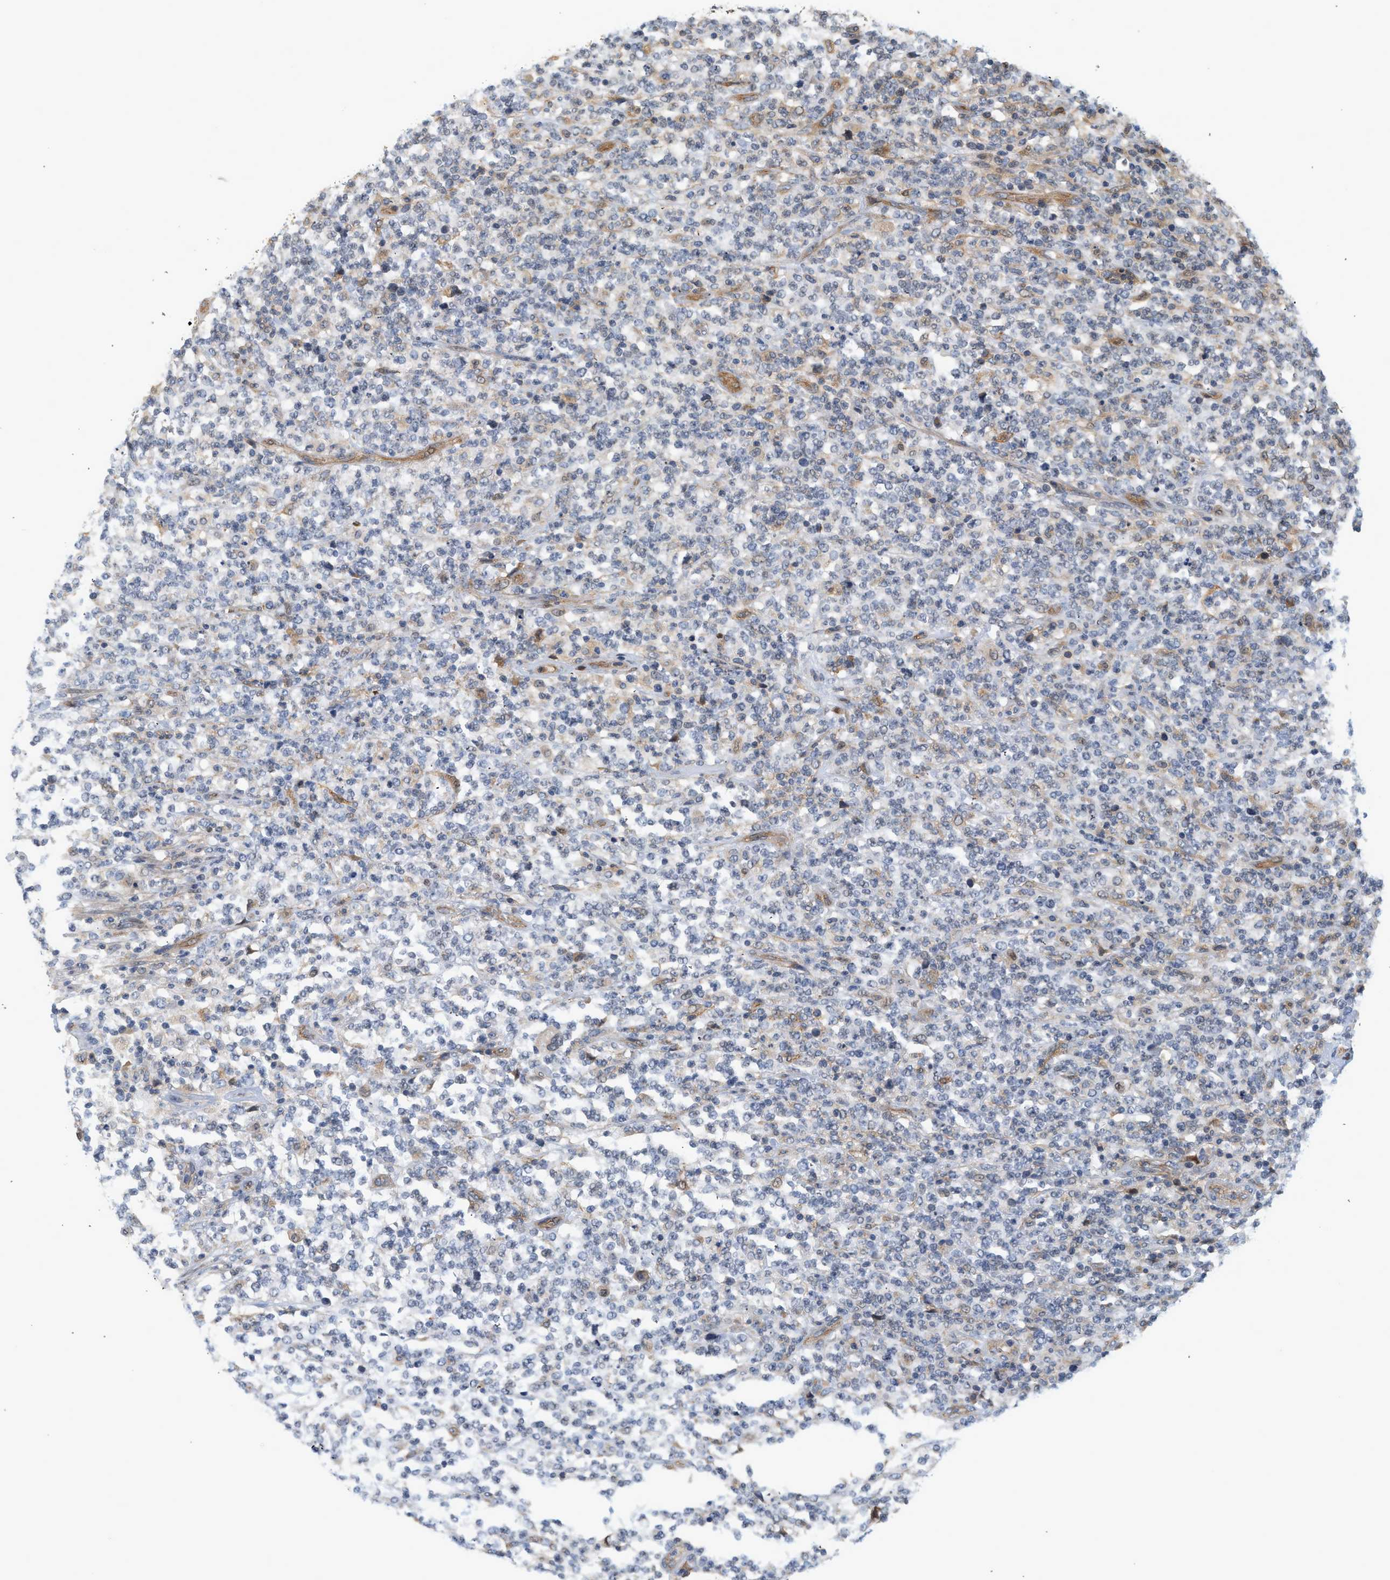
{"staining": {"intensity": "negative", "quantity": "none", "location": "none"}, "tissue": "lymphoma", "cell_type": "Tumor cells", "image_type": "cancer", "snomed": [{"axis": "morphology", "description": "Malignant lymphoma, non-Hodgkin's type, High grade"}, {"axis": "topography", "description": "Soft tissue"}], "caption": "IHC micrograph of human high-grade malignant lymphoma, non-Hodgkin's type stained for a protein (brown), which displays no staining in tumor cells.", "gene": "CTXN1", "patient": {"sex": "male", "age": 18}}